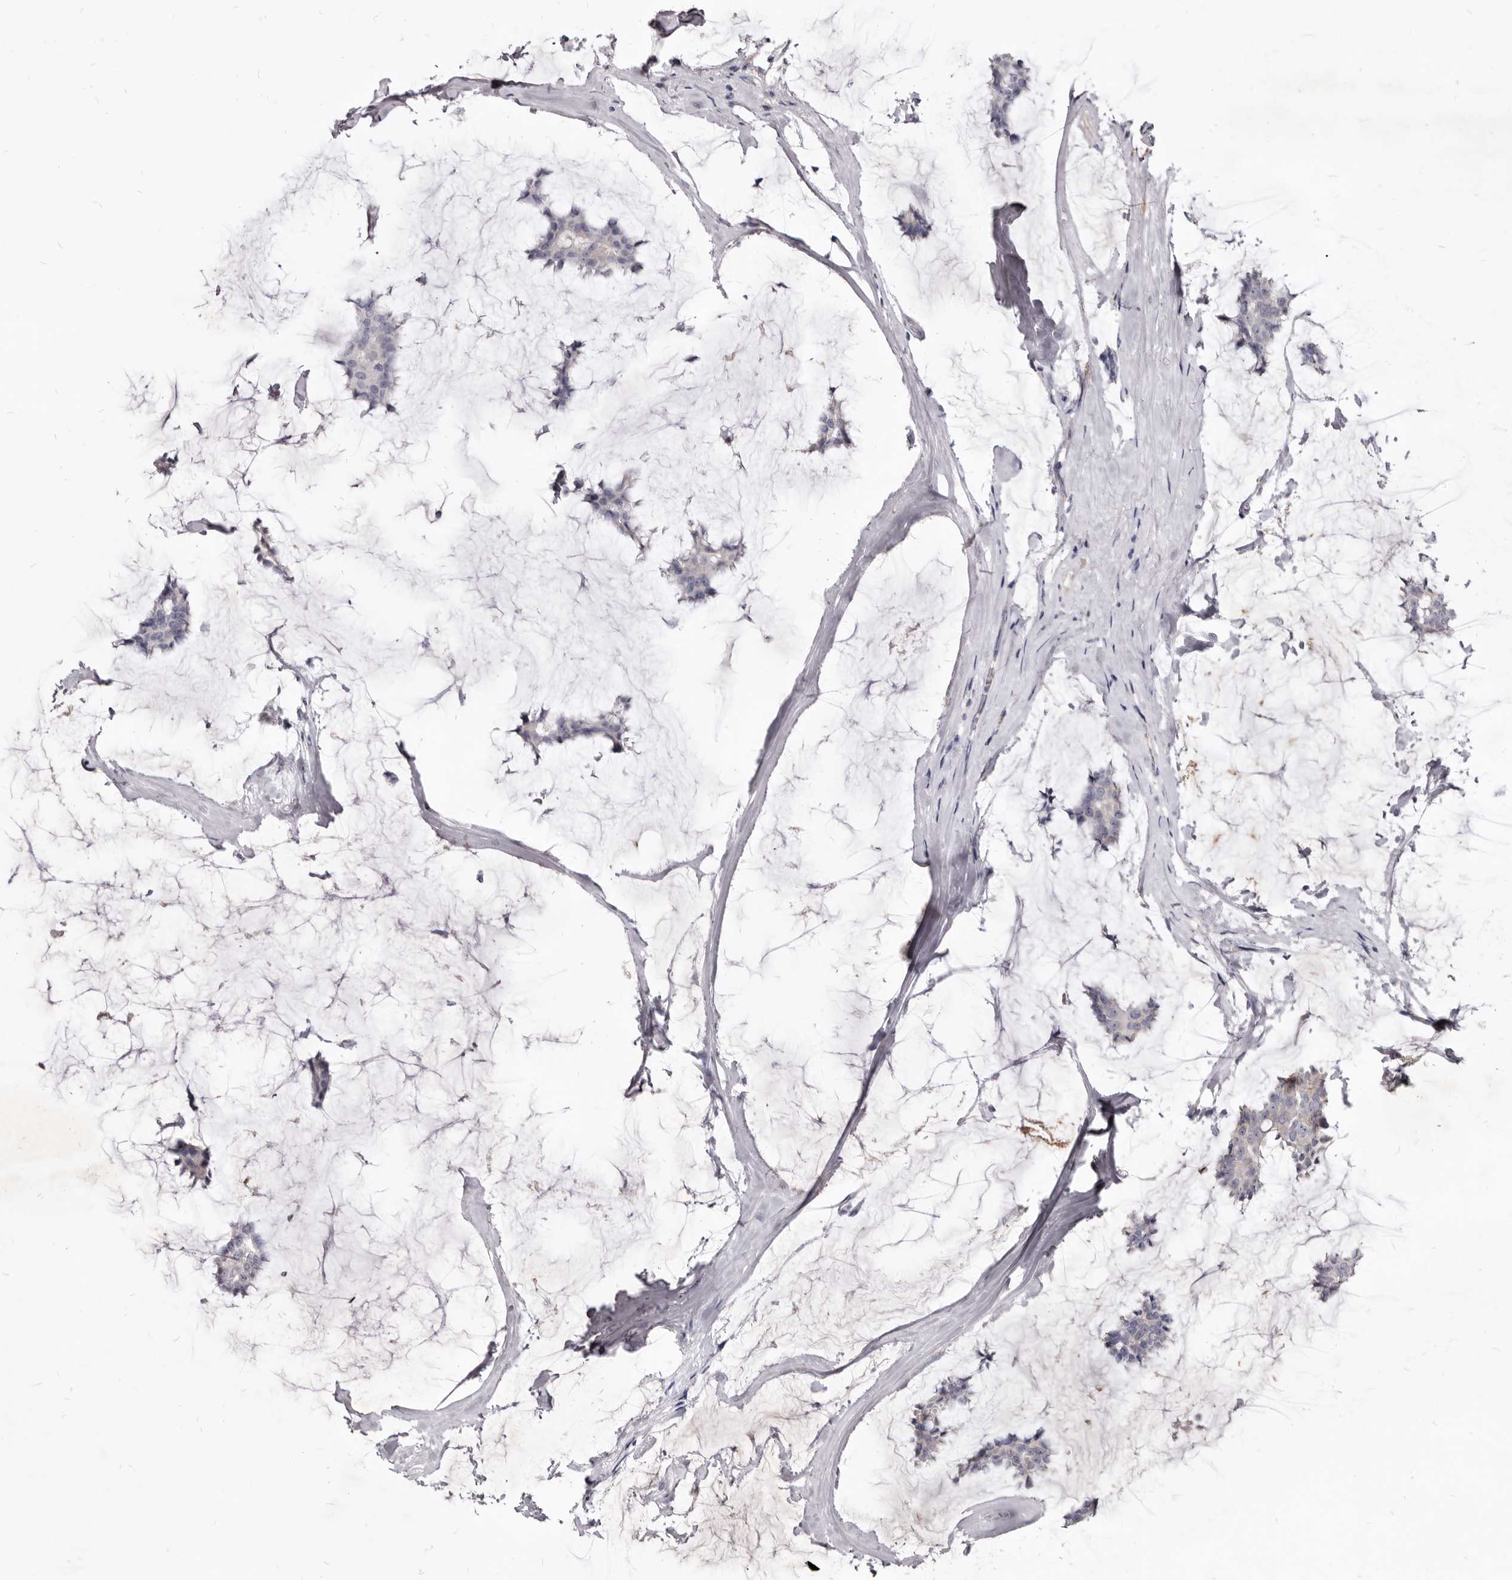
{"staining": {"intensity": "negative", "quantity": "none", "location": "none"}, "tissue": "breast cancer", "cell_type": "Tumor cells", "image_type": "cancer", "snomed": [{"axis": "morphology", "description": "Duct carcinoma"}, {"axis": "topography", "description": "Breast"}], "caption": "An immunohistochemistry histopathology image of infiltrating ductal carcinoma (breast) is shown. There is no staining in tumor cells of infiltrating ductal carcinoma (breast).", "gene": "FAS", "patient": {"sex": "female", "age": 93}}